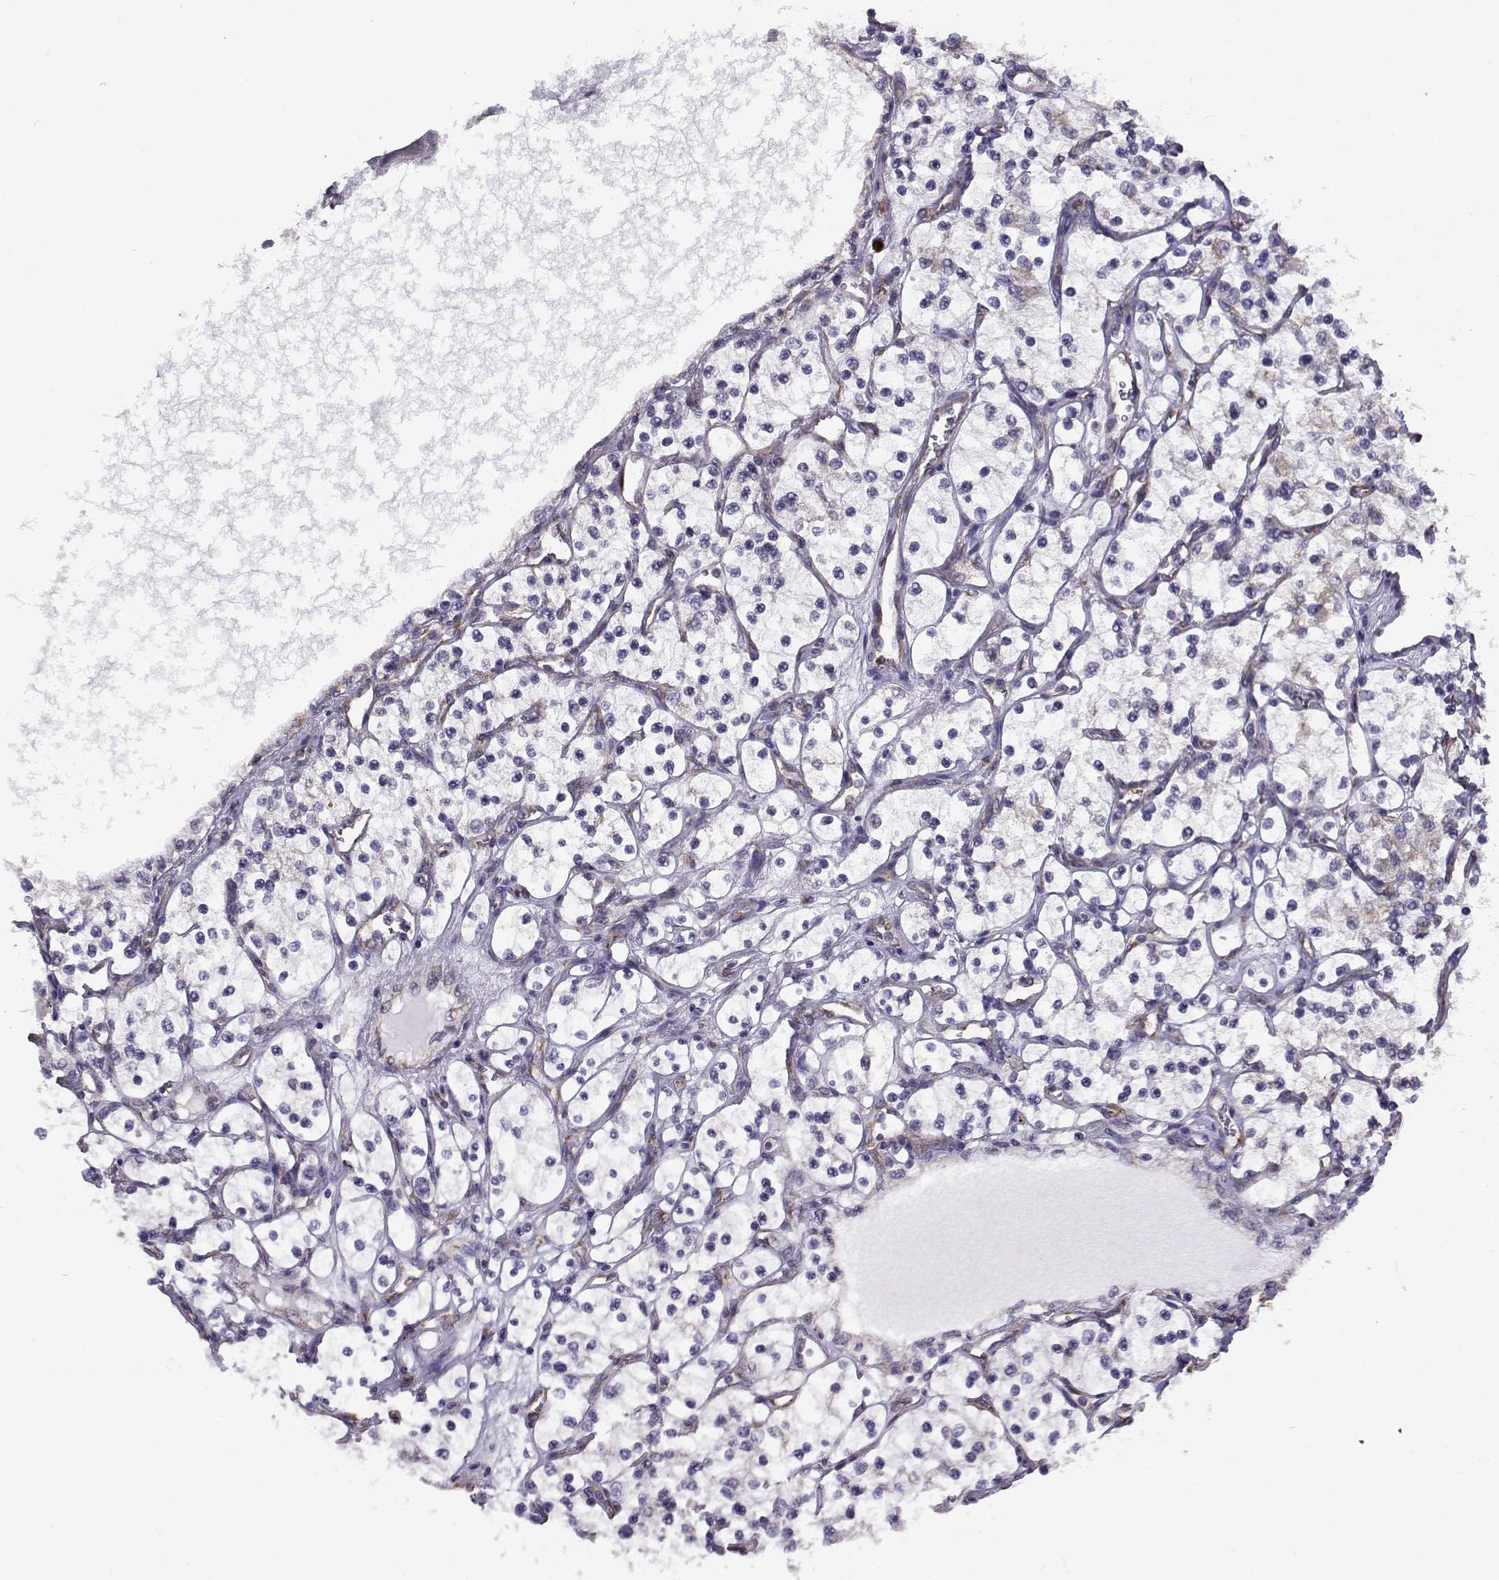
{"staining": {"intensity": "negative", "quantity": "none", "location": "none"}, "tissue": "renal cancer", "cell_type": "Tumor cells", "image_type": "cancer", "snomed": [{"axis": "morphology", "description": "Adenocarcinoma, NOS"}, {"axis": "topography", "description": "Kidney"}], "caption": "Tumor cells show no significant expression in adenocarcinoma (renal). Nuclei are stained in blue.", "gene": "BEND6", "patient": {"sex": "female", "age": 69}}